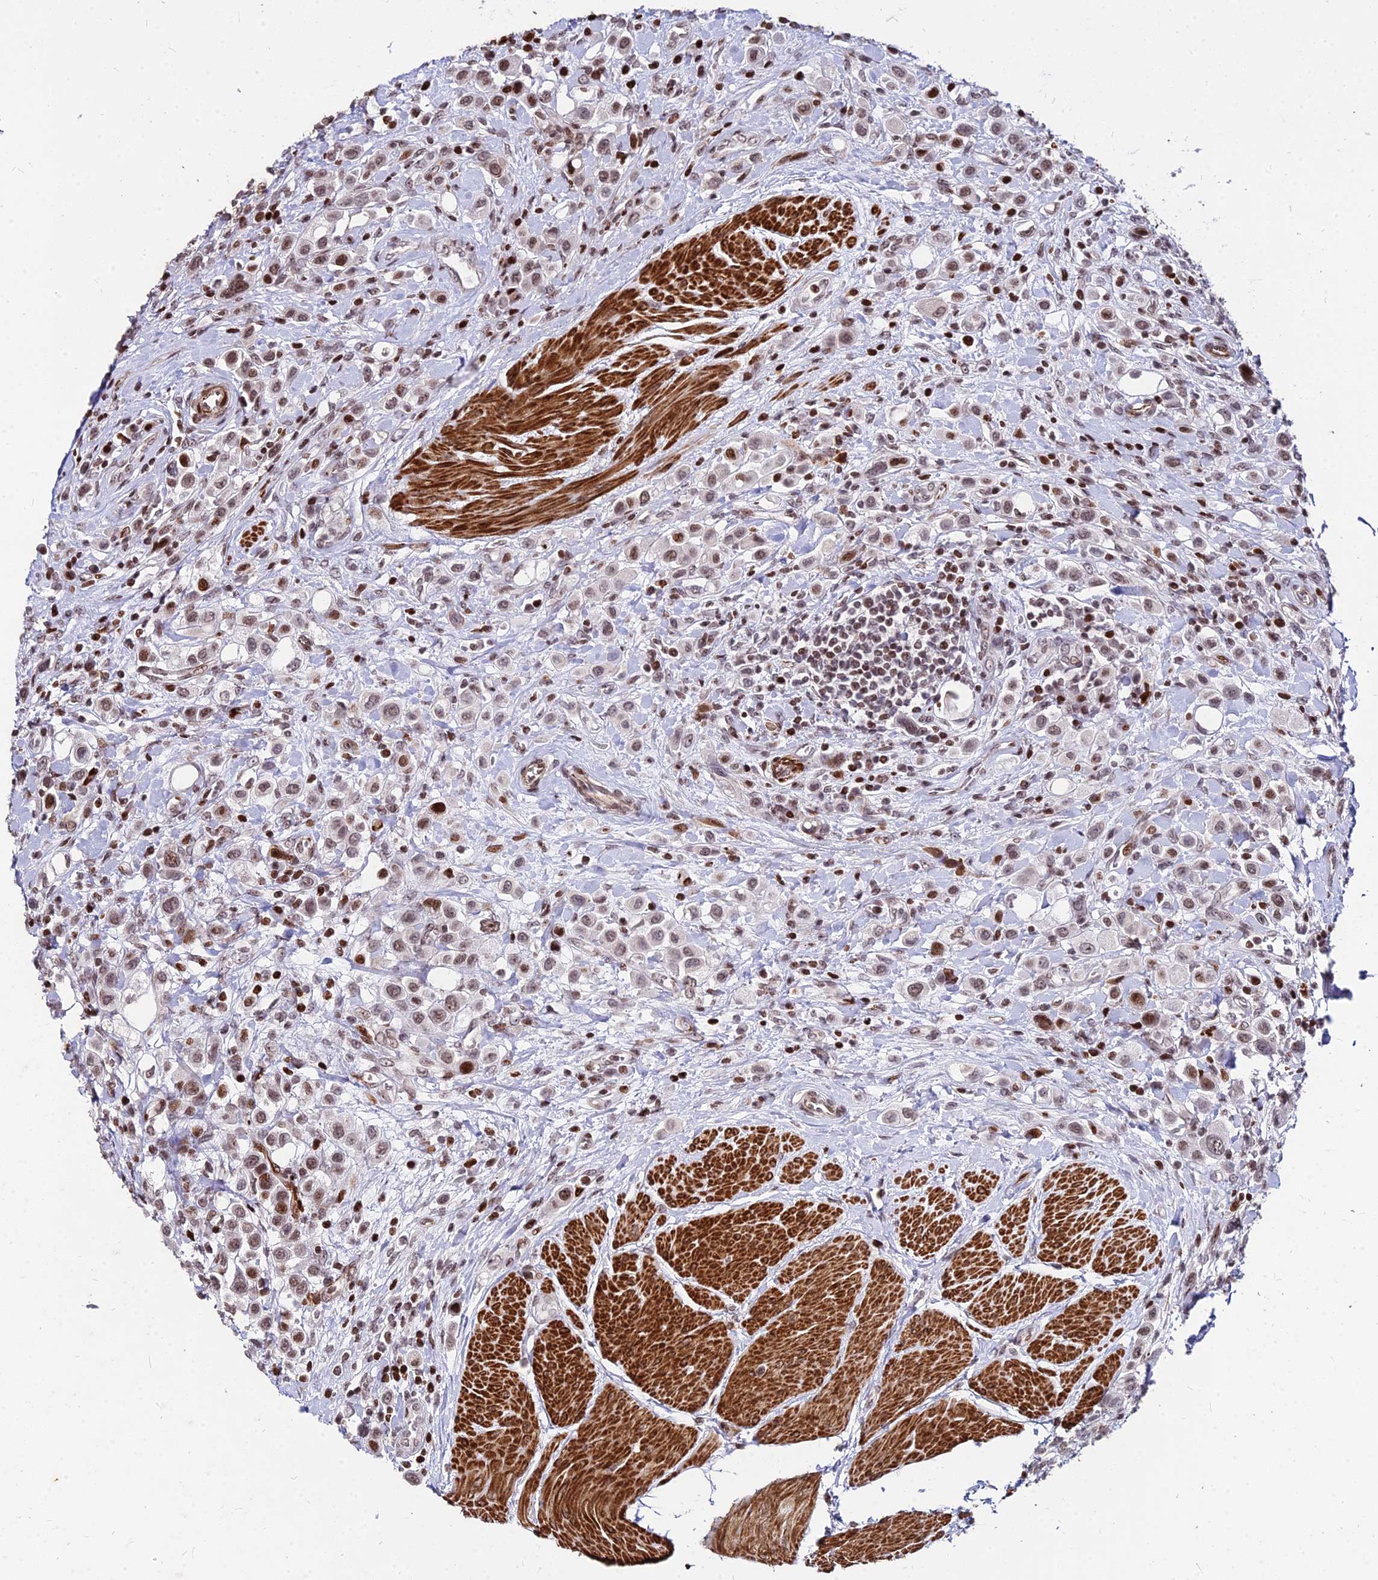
{"staining": {"intensity": "moderate", "quantity": ">75%", "location": "nuclear"}, "tissue": "urothelial cancer", "cell_type": "Tumor cells", "image_type": "cancer", "snomed": [{"axis": "morphology", "description": "Urothelial carcinoma, High grade"}, {"axis": "topography", "description": "Urinary bladder"}], "caption": "Urothelial cancer was stained to show a protein in brown. There is medium levels of moderate nuclear staining in approximately >75% of tumor cells. The staining was performed using DAB, with brown indicating positive protein expression. Nuclei are stained blue with hematoxylin.", "gene": "NYAP2", "patient": {"sex": "male", "age": 50}}